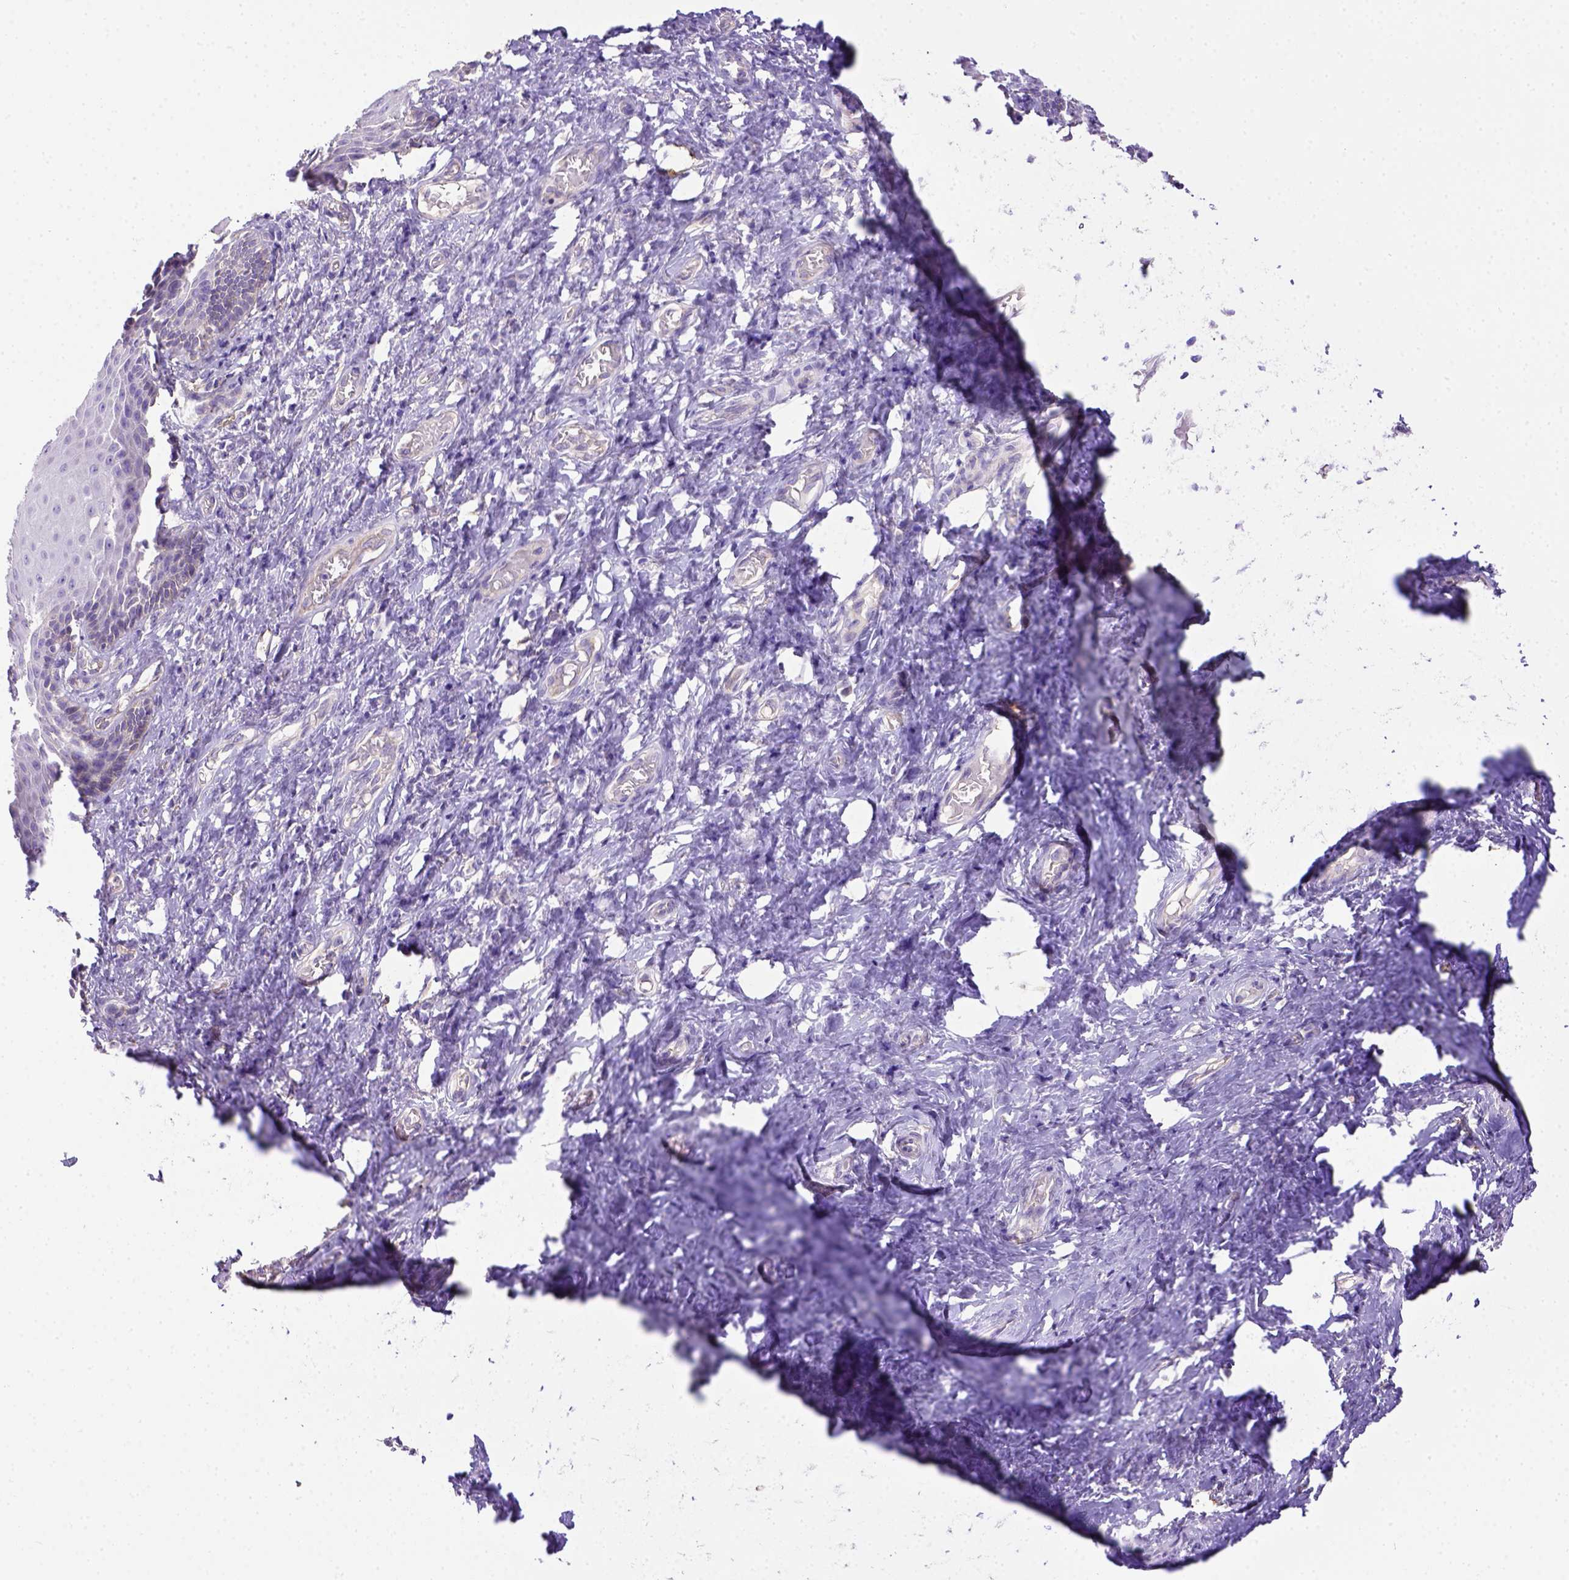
{"staining": {"intensity": "weak", "quantity": "<25%", "location": "cytoplasmic/membranous"}, "tissue": "vagina", "cell_type": "Squamous epithelial cells", "image_type": "normal", "snomed": [{"axis": "morphology", "description": "Normal tissue, NOS"}, {"axis": "topography", "description": "Vagina"}], "caption": "This is an immunohistochemistry histopathology image of unremarkable vagina. There is no staining in squamous epithelial cells.", "gene": "CD40", "patient": {"sex": "female", "age": 83}}